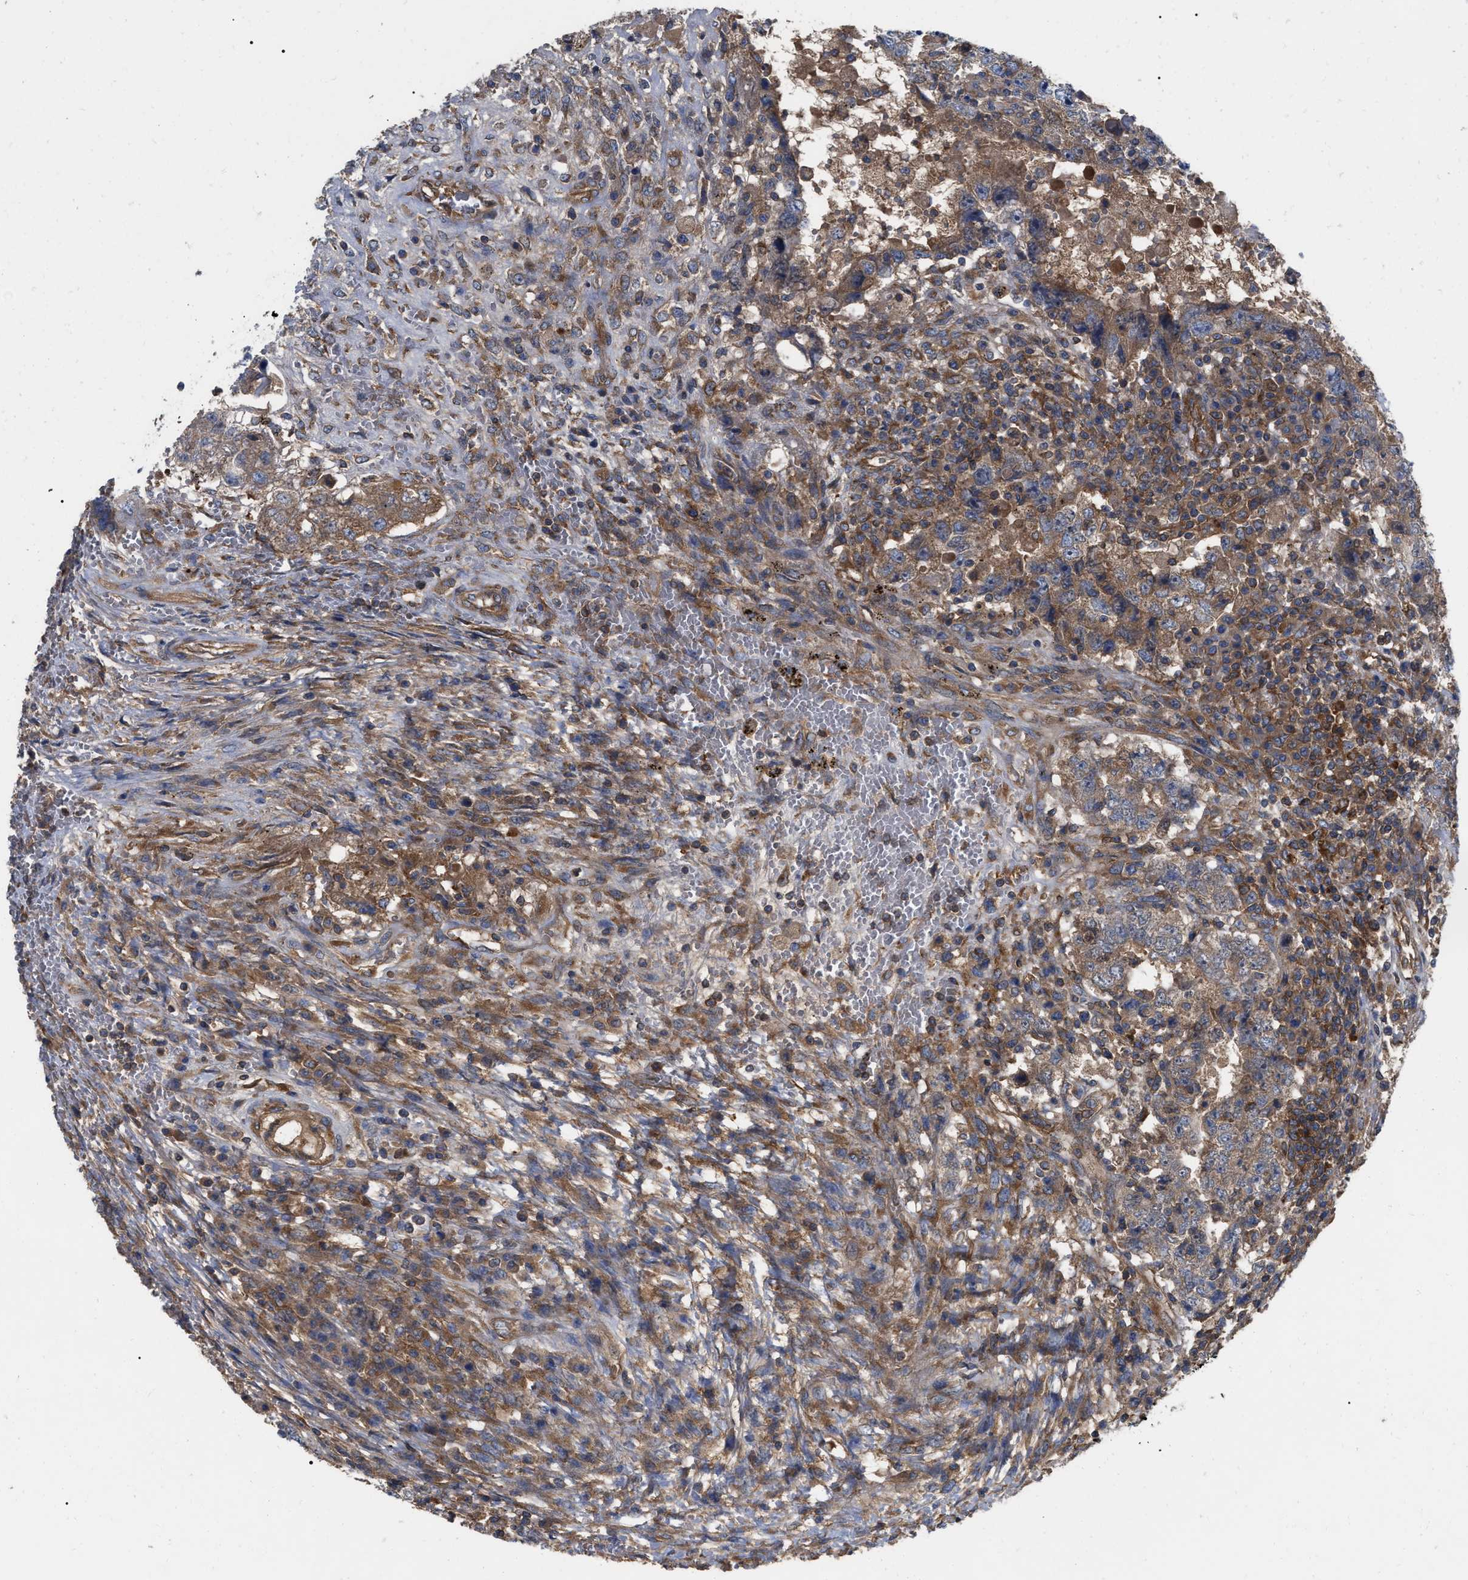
{"staining": {"intensity": "moderate", "quantity": ">75%", "location": "cytoplasmic/membranous"}, "tissue": "testis cancer", "cell_type": "Tumor cells", "image_type": "cancer", "snomed": [{"axis": "morphology", "description": "Carcinoma, Embryonal, NOS"}, {"axis": "topography", "description": "Testis"}], "caption": "Immunohistochemistry (IHC) micrograph of neoplastic tissue: human testis cancer stained using immunohistochemistry reveals medium levels of moderate protein expression localized specifically in the cytoplasmic/membranous of tumor cells, appearing as a cytoplasmic/membranous brown color.", "gene": "RABEP1", "patient": {"sex": "male", "age": 26}}